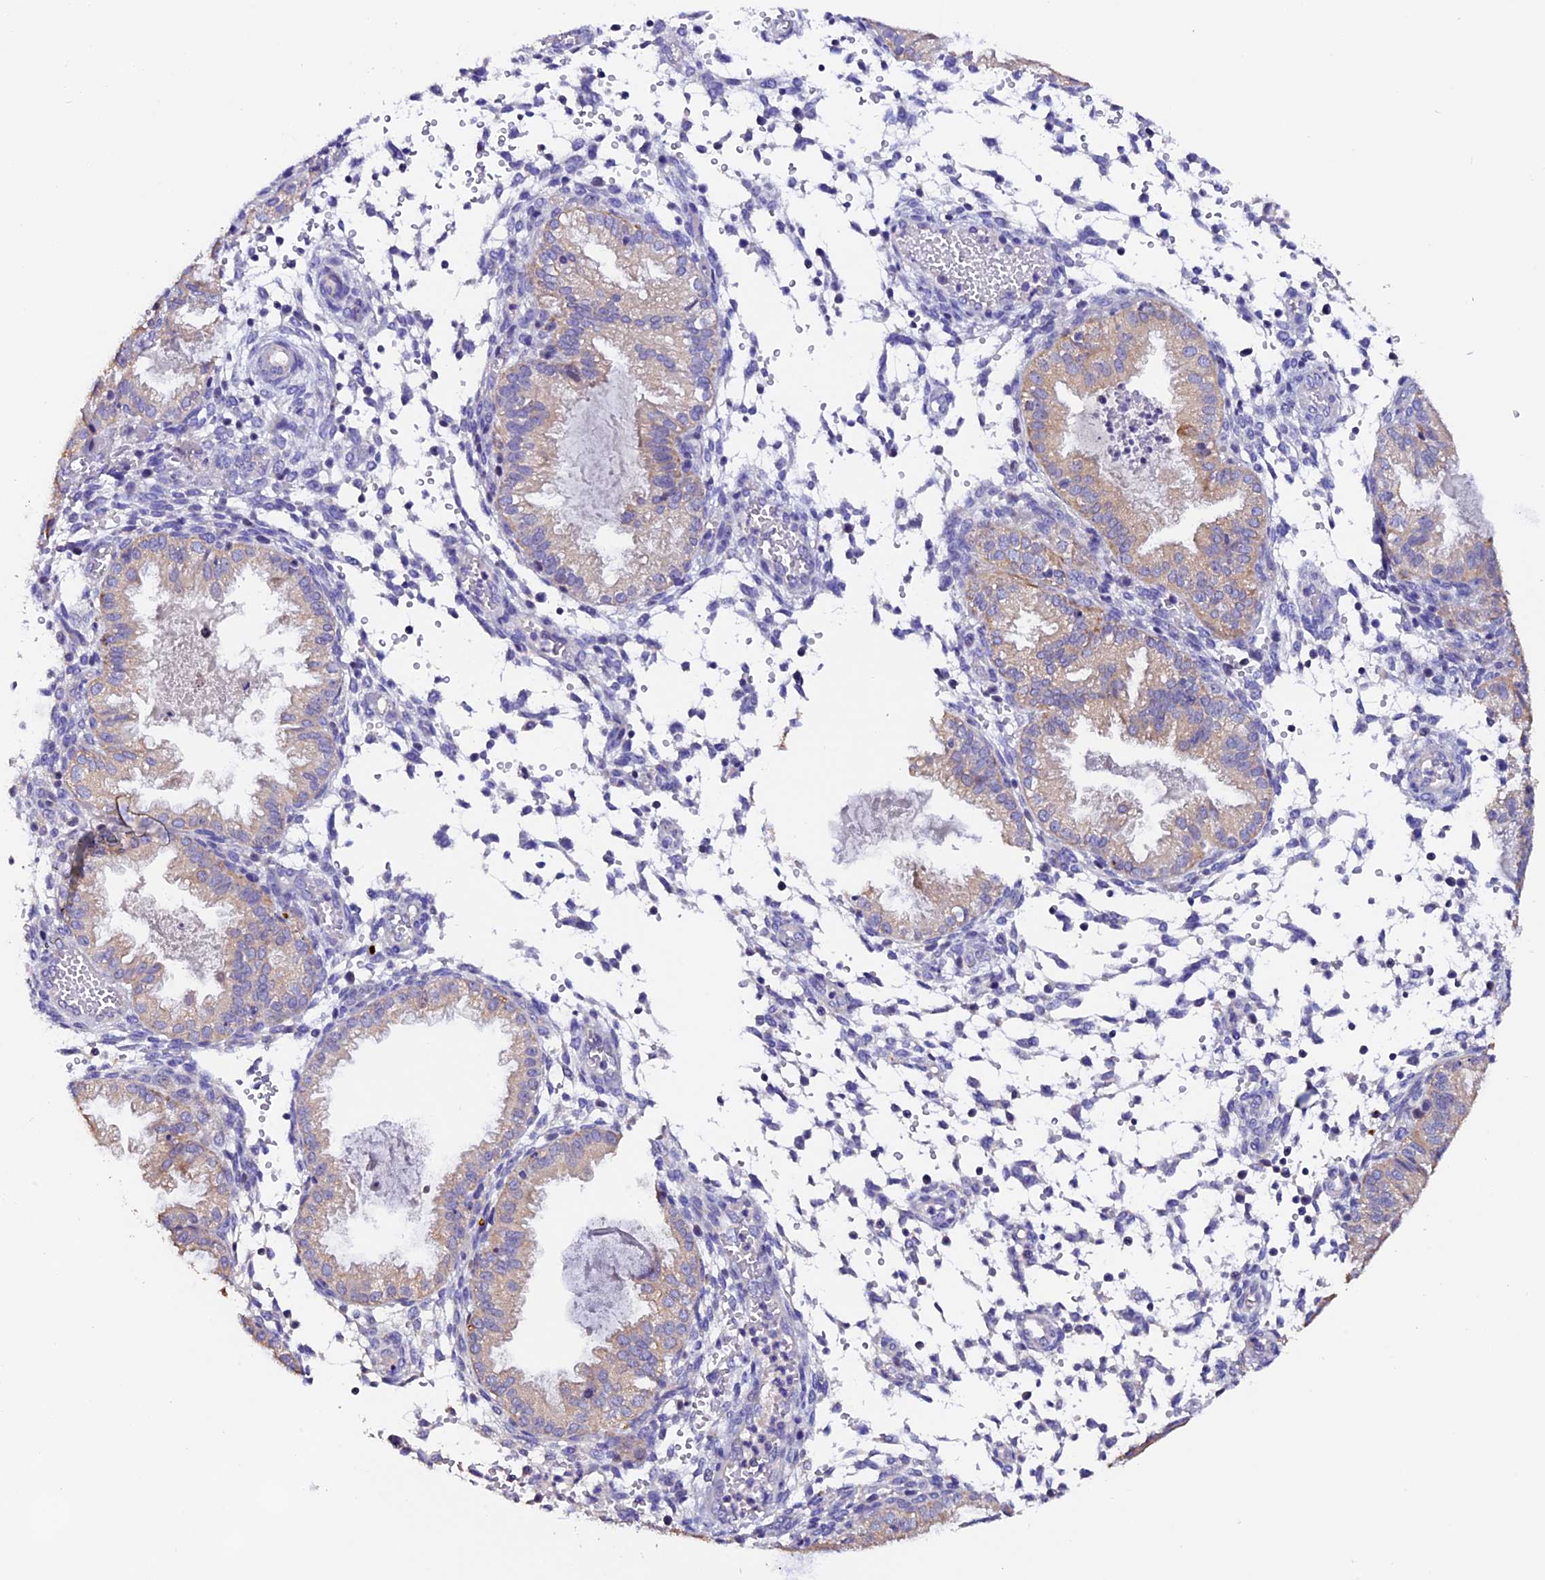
{"staining": {"intensity": "negative", "quantity": "none", "location": "none"}, "tissue": "endometrium", "cell_type": "Cells in endometrial stroma", "image_type": "normal", "snomed": [{"axis": "morphology", "description": "Normal tissue, NOS"}, {"axis": "topography", "description": "Endometrium"}], "caption": "Immunohistochemistry micrograph of unremarkable endometrium stained for a protein (brown), which demonstrates no expression in cells in endometrial stroma.", "gene": "FBXW9", "patient": {"sex": "female", "age": 33}}